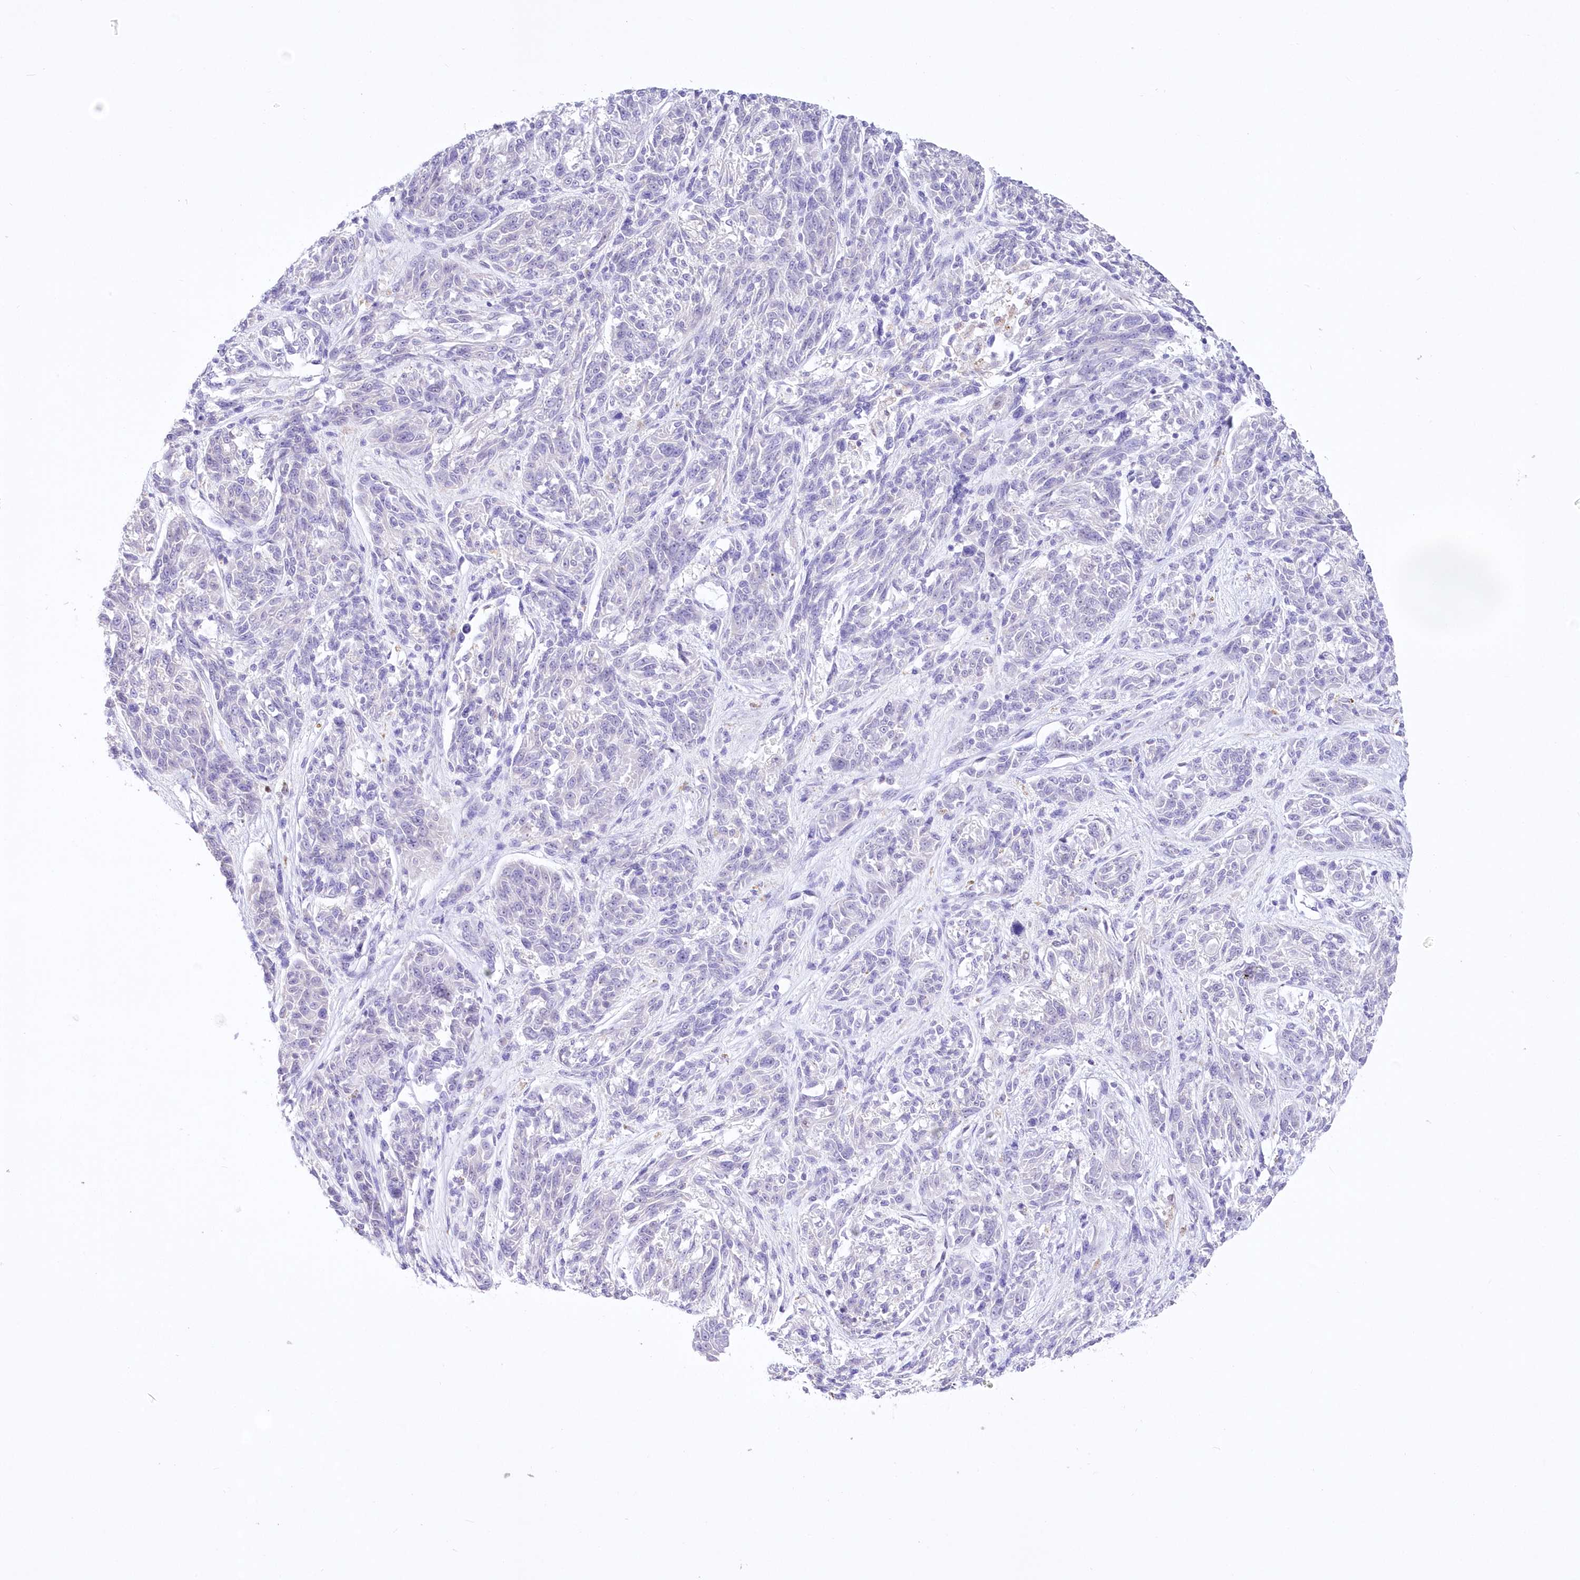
{"staining": {"intensity": "negative", "quantity": "none", "location": "none"}, "tissue": "melanoma", "cell_type": "Tumor cells", "image_type": "cancer", "snomed": [{"axis": "morphology", "description": "Malignant melanoma, NOS"}, {"axis": "topography", "description": "Skin"}], "caption": "Tumor cells are negative for protein expression in human melanoma.", "gene": "UBA6", "patient": {"sex": "male", "age": 53}}